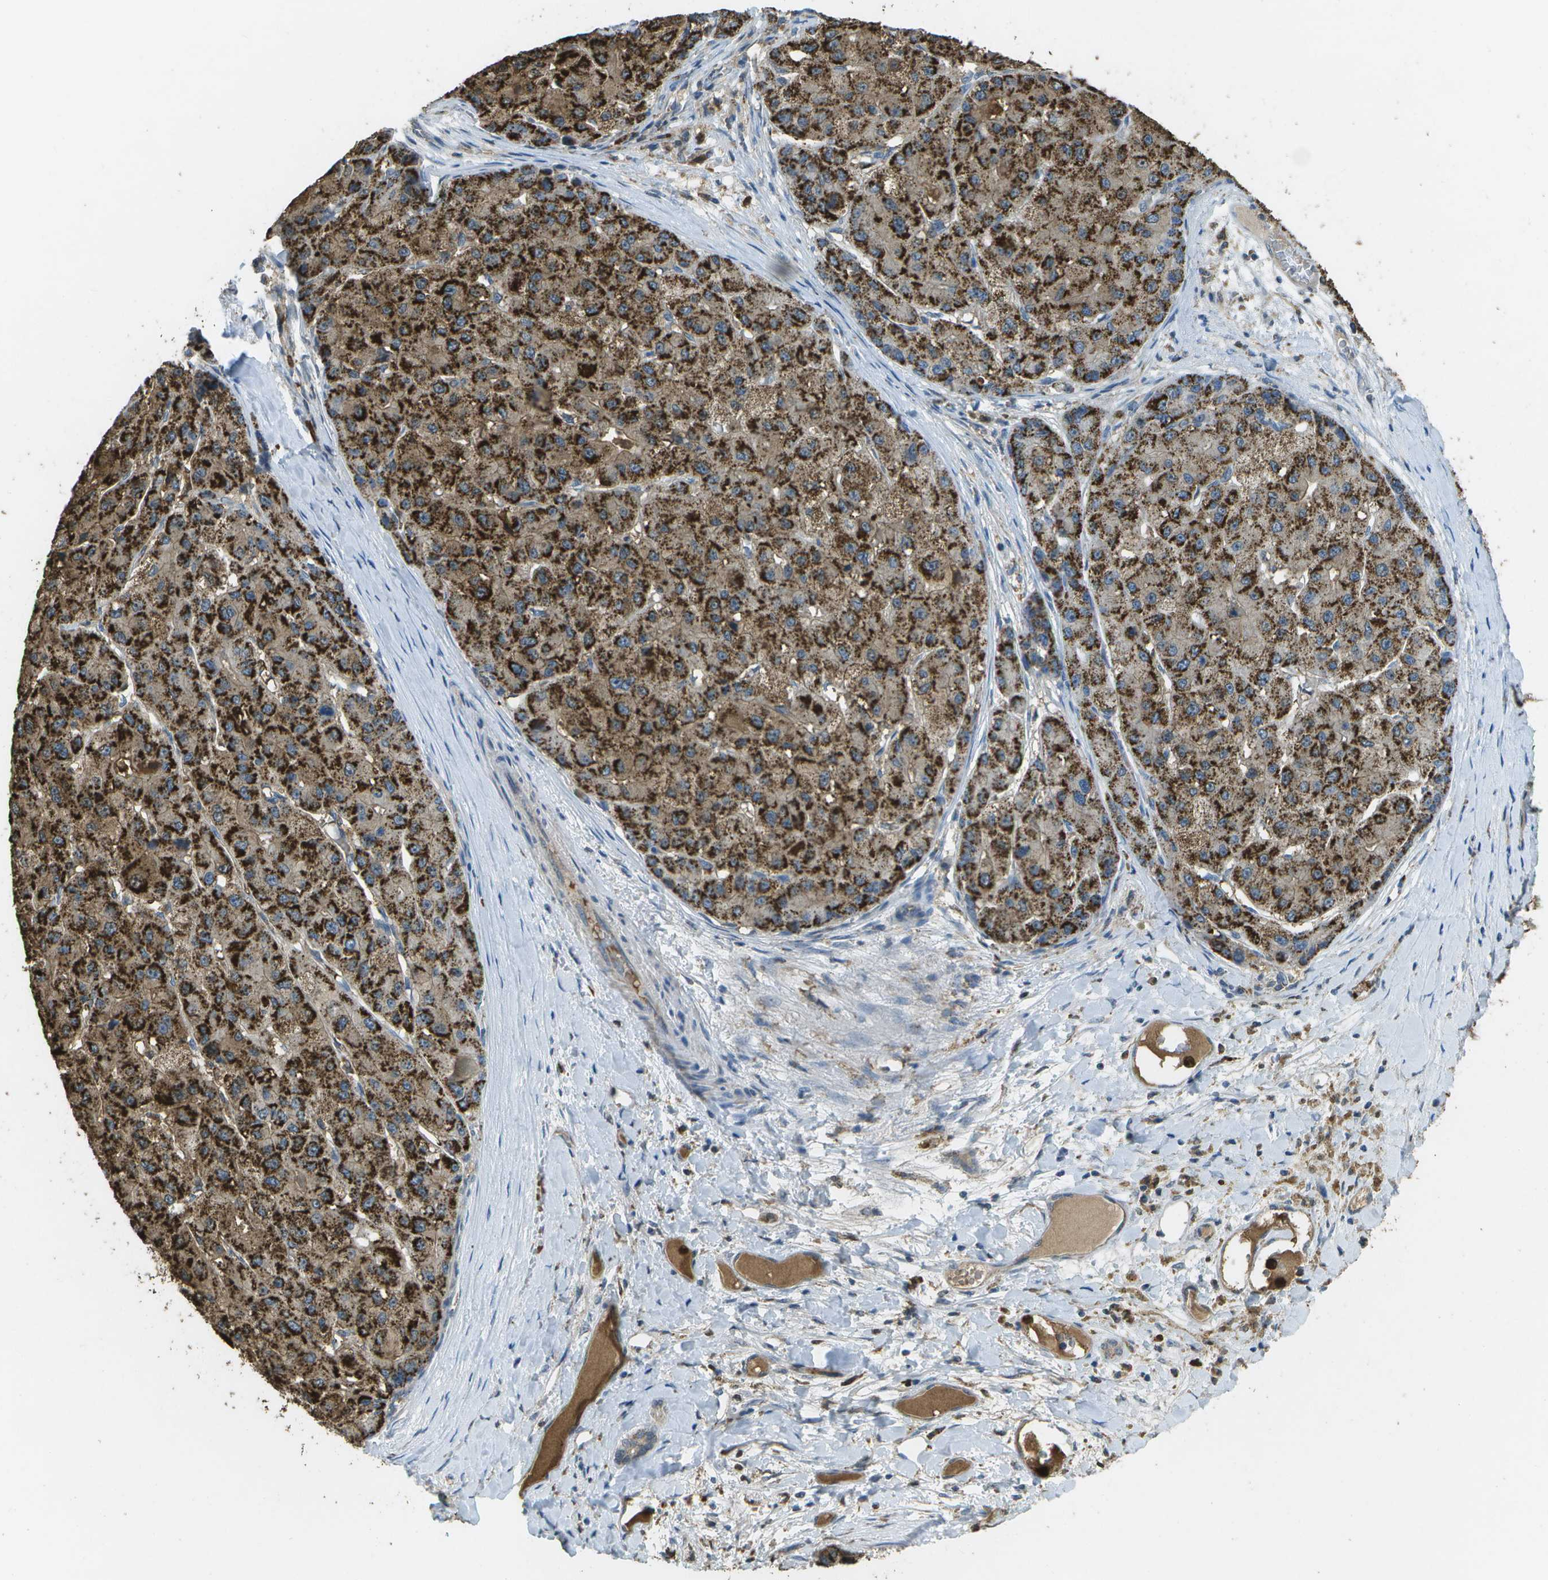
{"staining": {"intensity": "strong", "quantity": ">75%", "location": "cytoplasmic/membranous"}, "tissue": "liver cancer", "cell_type": "Tumor cells", "image_type": "cancer", "snomed": [{"axis": "morphology", "description": "Carcinoma, Hepatocellular, NOS"}, {"axis": "topography", "description": "Liver"}], "caption": "Tumor cells reveal high levels of strong cytoplasmic/membranous staining in approximately >75% of cells in liver hepatocellular carcinoma. (DAB = brown stain, brightfield microscopy at high magnification).", "gene": "CACHD1", "patient": {"sex": "male", "age": 80}}